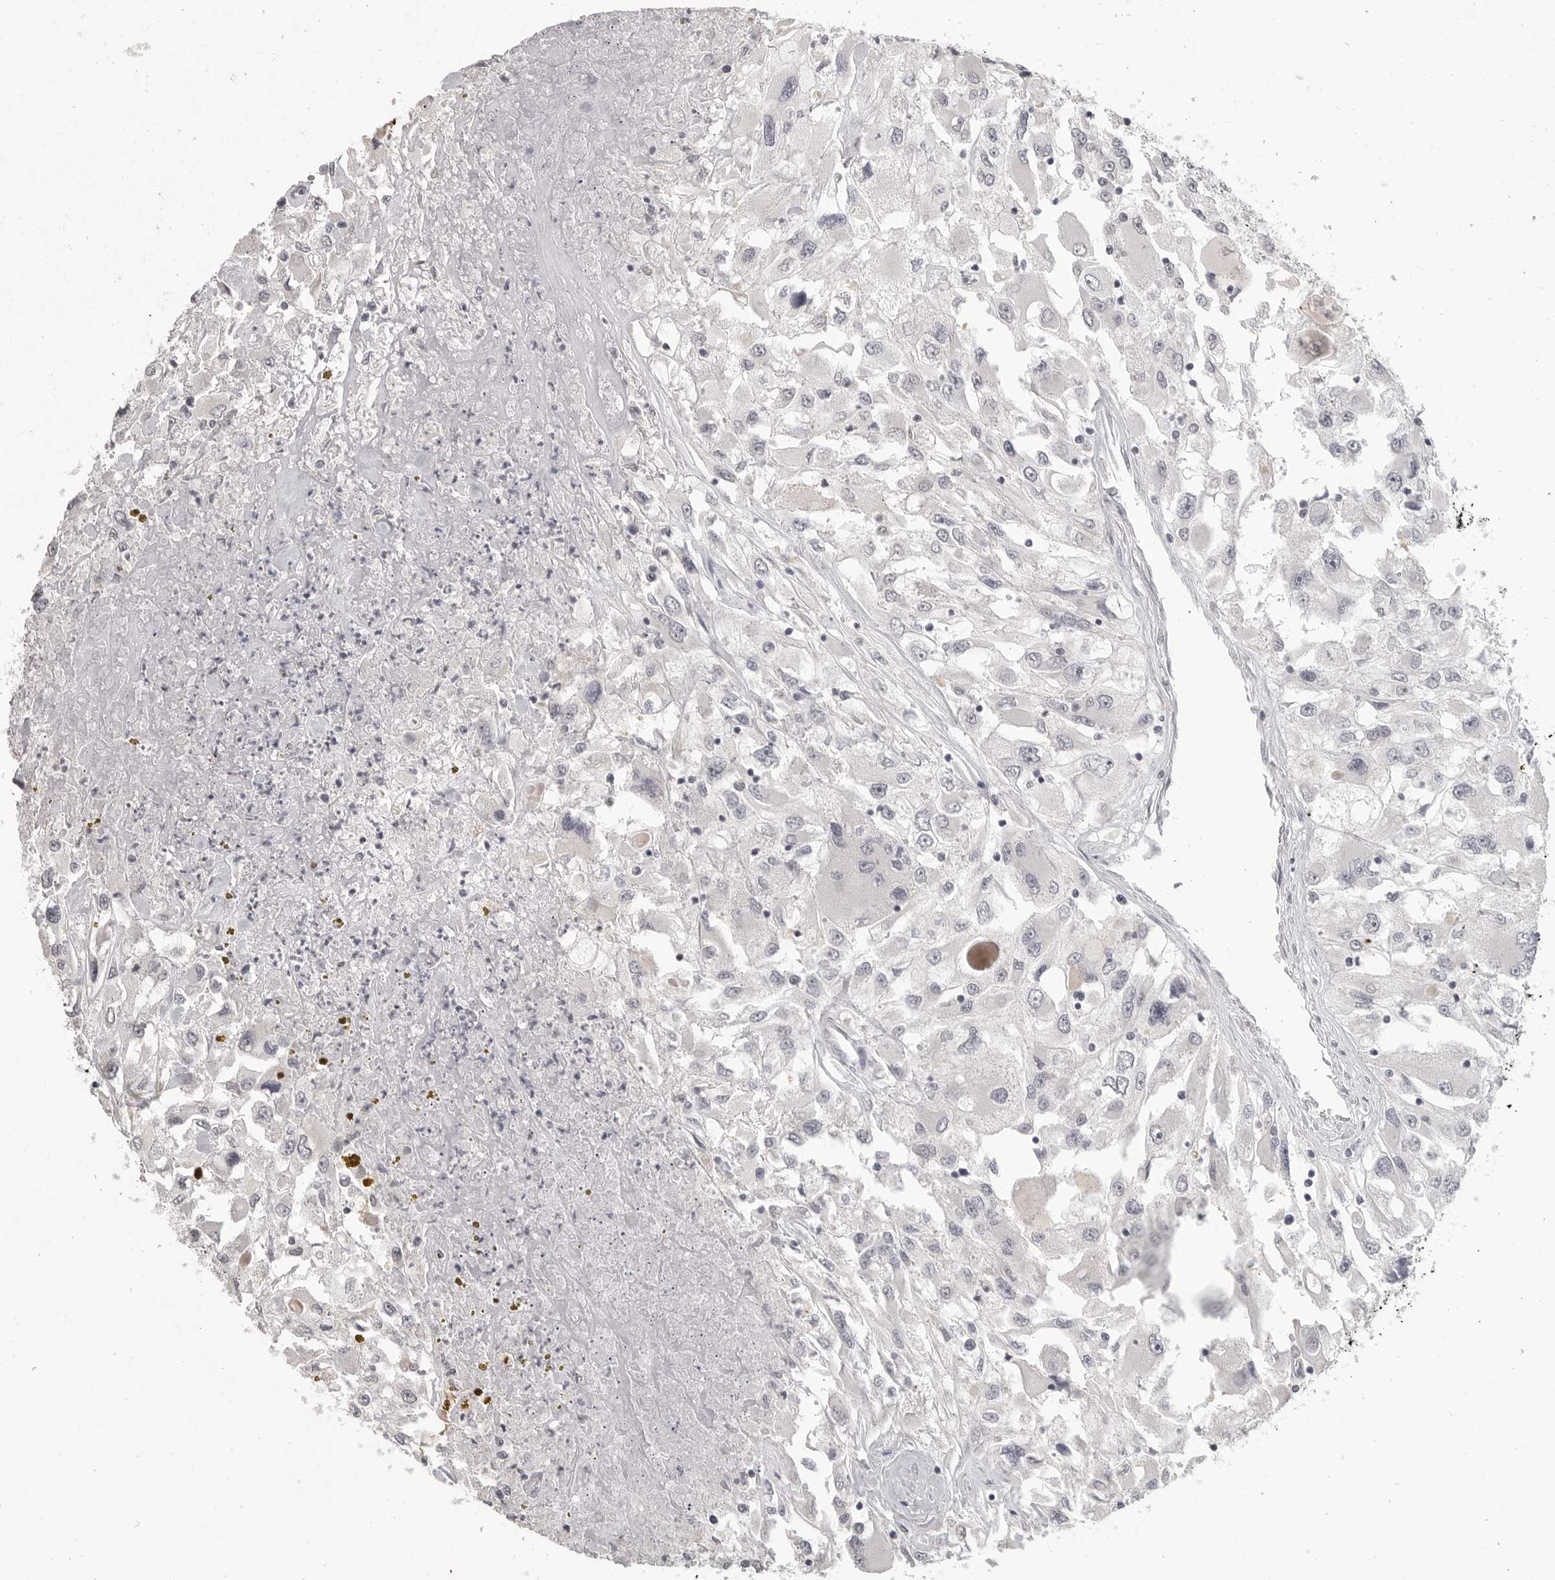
{"staining": {"intensity": "negative", "quantity": "none", "location": "none"}, "tissue": "renal cancer", "cell_type": "Tumor cells", "image_type": "cancer", "snomed": [{"axis": "morphology", "description": "Adenocarcinoma, NOS"}, {"axis": "topography", "description": "Kidney"}], "caption": "A high-resolution histopathology image shows immunohistochemistry (IHC) staining of renal cancer (adenocarcinoma), which reveals no significant positivity in tumor cells.", "gene": "PRSS1", "patient": {"sex": "female", "age": 52}}